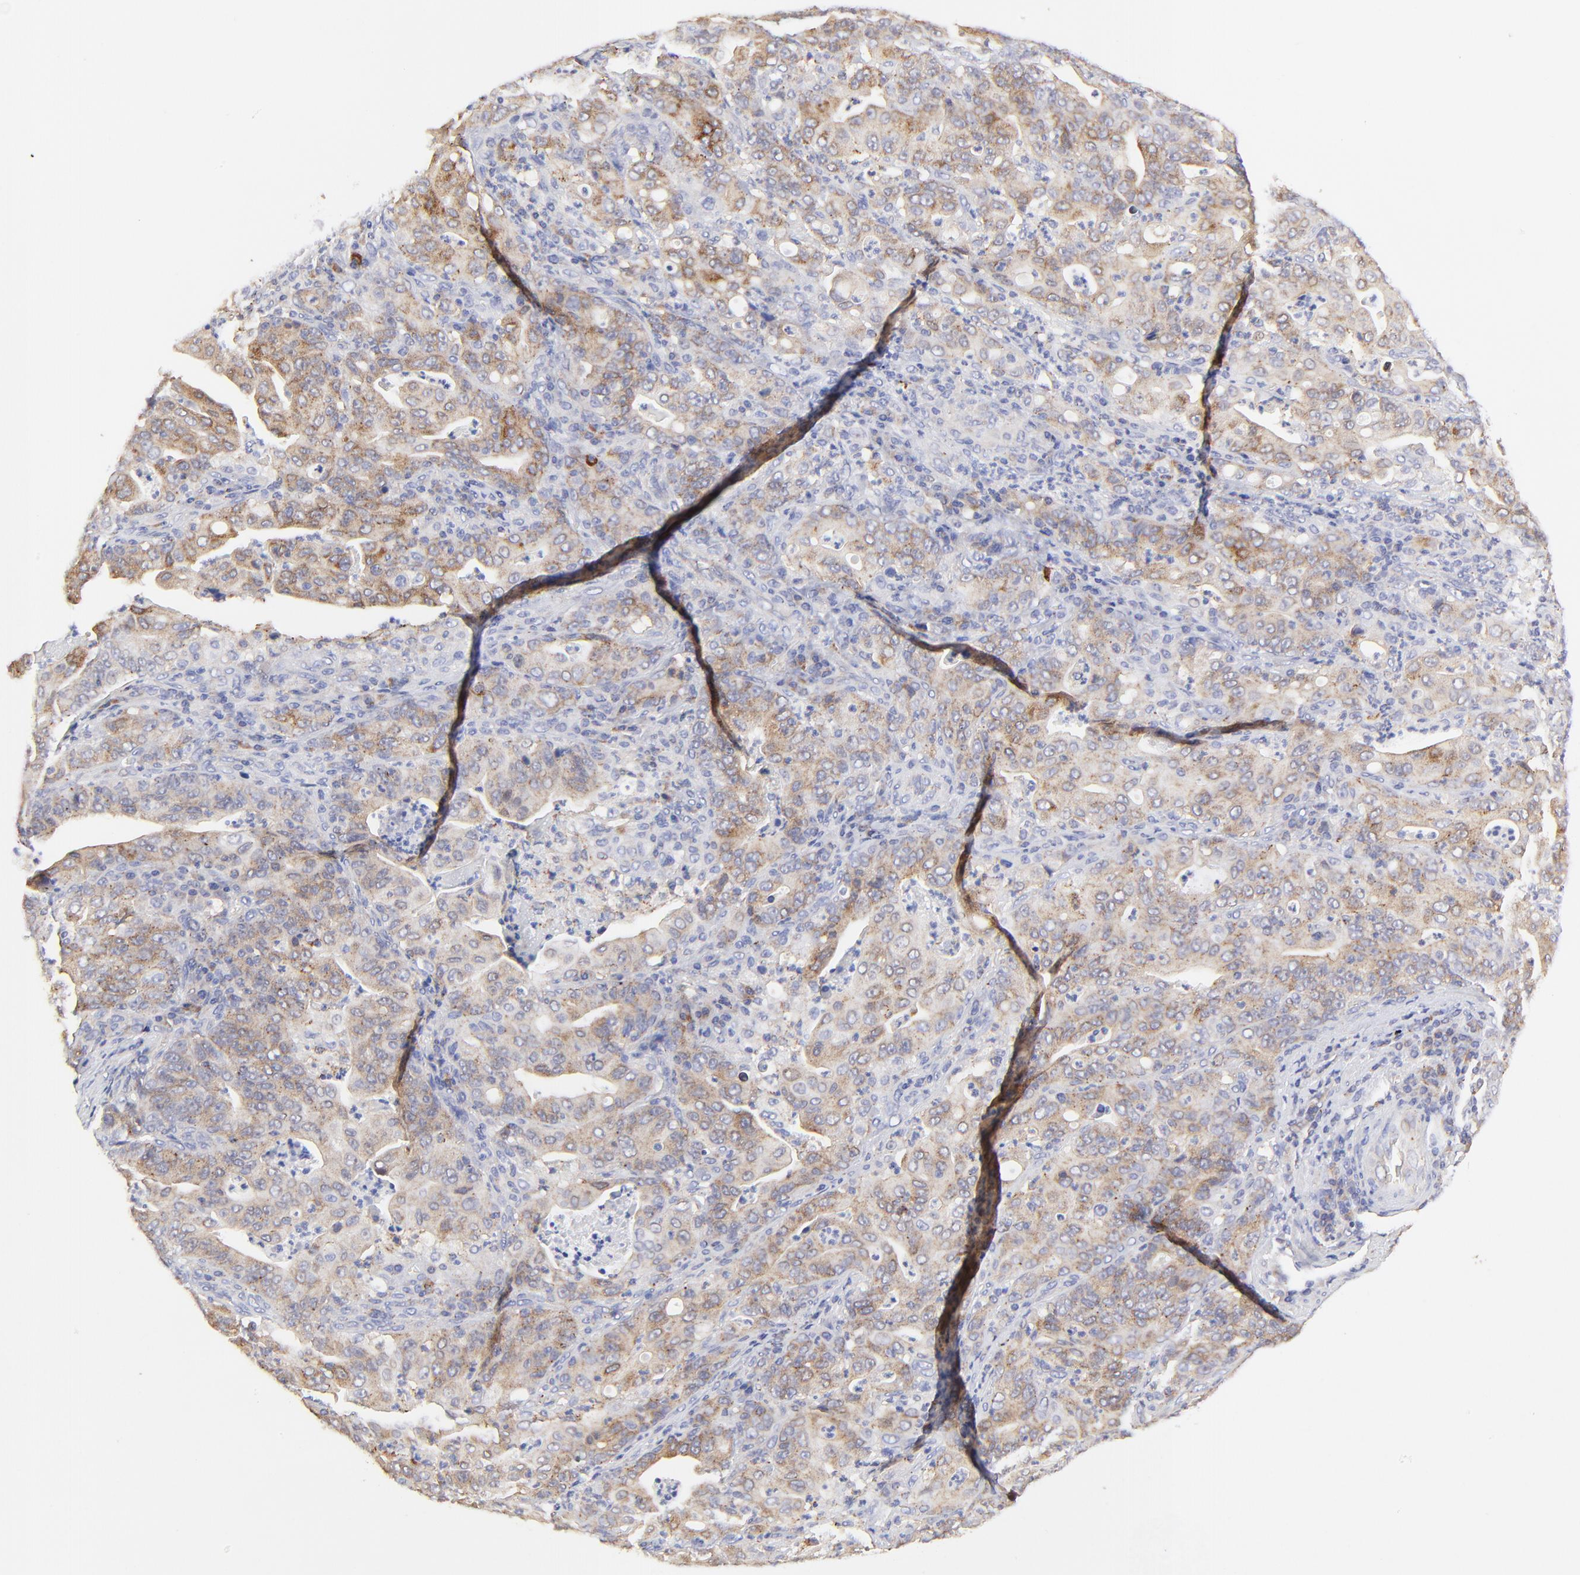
{"staining": {"intensity": "moderate", "quantity": ">75%", "location": "cytoplasmic/membranous"}, "tissue": "stomach cancer", "cell_type": "Tumor cells", "image_type": "cancer", "snomed": [{"axis": "morphology", "description": "Adenocarcinoma, NOS"}, {"axis": "topography", "description": "Stomach, upper"}], "caption": "Stomach adenocarcinoma tissue exhibits moderate cytoplasmic/membranous positivity in approximately >75% of tumor cells, visualized by immunohistochemistry.", "gene": "LHFPL1", "patient": {"sex": "female", "age": 50}}